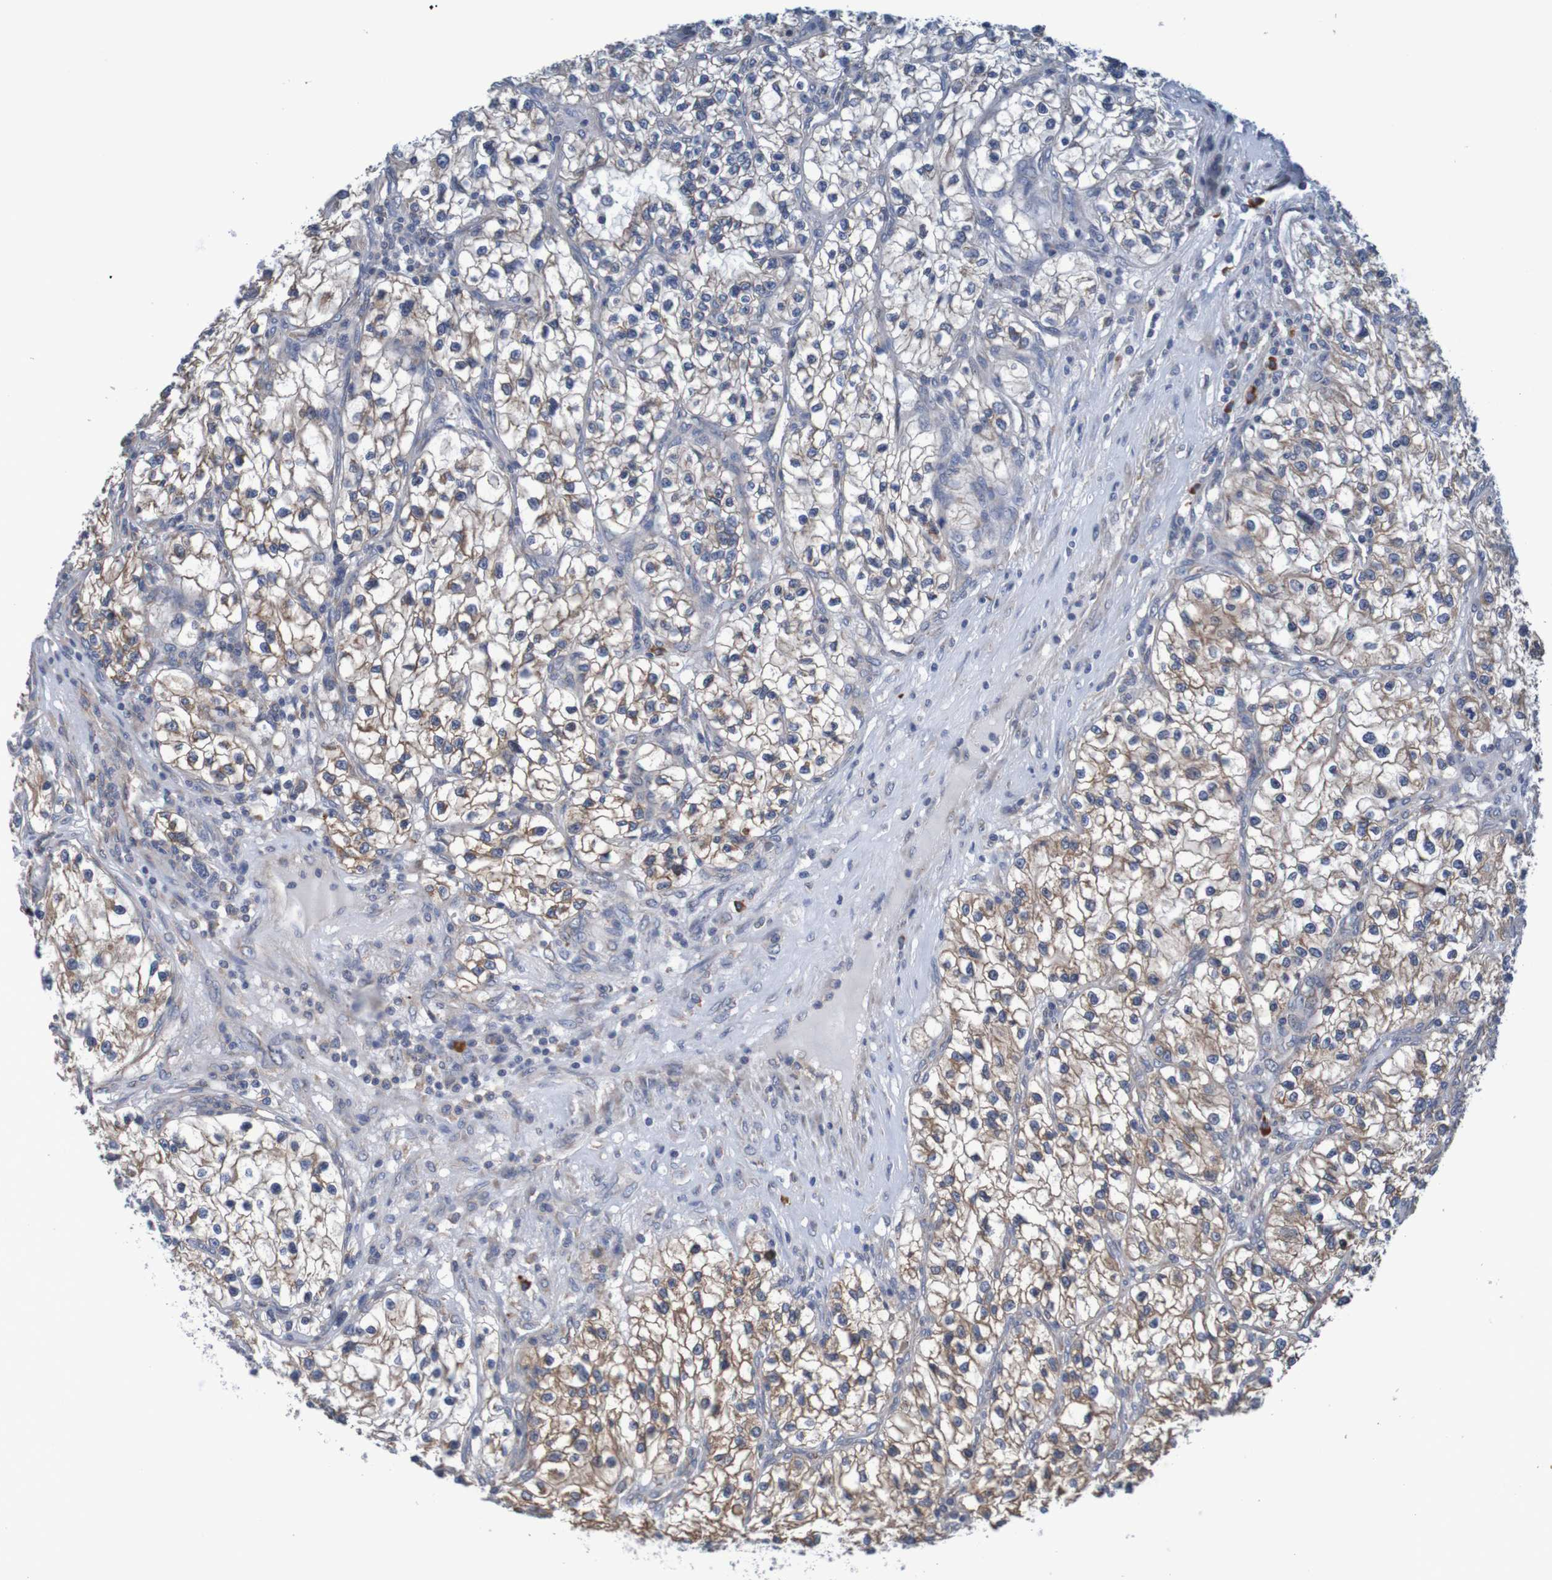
{"staining": {"intensity": "moderate", "quantity": ">75%", "location": "cytoplasmic/membranous"}, "tissue": "renal cancer", "cell_type": "Tumor cells", "image_type": "cancer", "snomed": [{"axis": "morphology", "description": "Adenocarcinoma, NOS"}, {"axis": "topography", "description": "Kidney"}], "caption": "Moderate cytoplasmic/membranous expression for a protein is seen in approximately >75% of tumor cells of renal cancer (adenocarcinoma) using immunohistochemistry.", "gene": "CLDN18", "patient": {"sex": "female", "age": 57}}